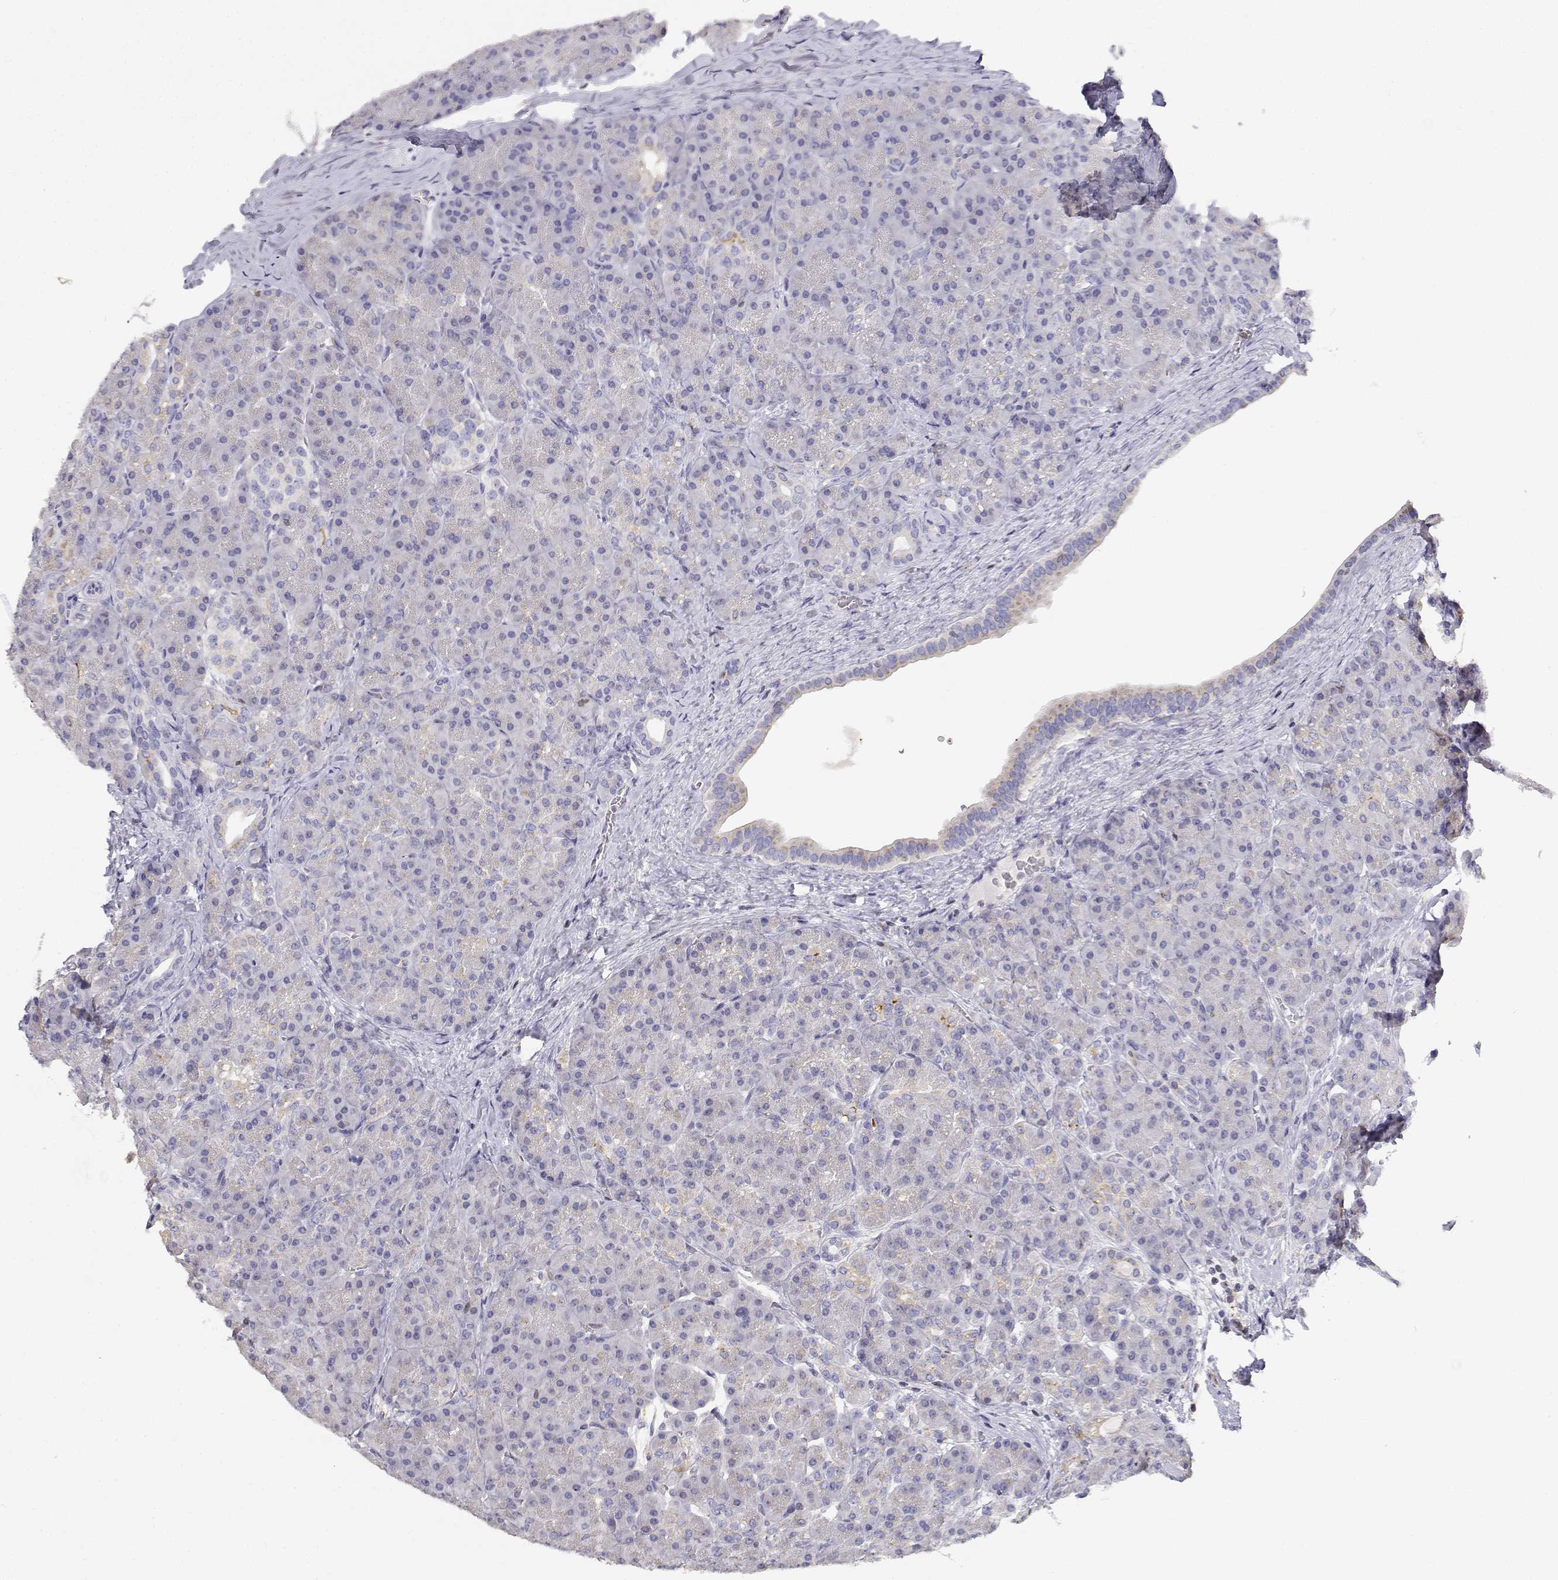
{"staining": {"intensity": "weak", "quantity": "<25%", "location": "cytoplasmic/membranous"}, "tissue": "pancreas", "cell_type": "Exocrine glandular cells", "image_type": "normal", "snomed": [{"axis": "morphology", "description": "Normal tissue, NOS"}, {"axis": "topography", "description": "Pancreas"}], "caption": "Photomicrograph shows no protein expression in exocrine glandular cells of normal pancreas. (Stains: DAB (3,3'-diaminobenzidine) immunohistochemistry with hematoxylin counter stain, Microscopy: brightfield microscopy at high magnification).", "gene": "ADA", "patient": {"sex": "male", "age": 57}}